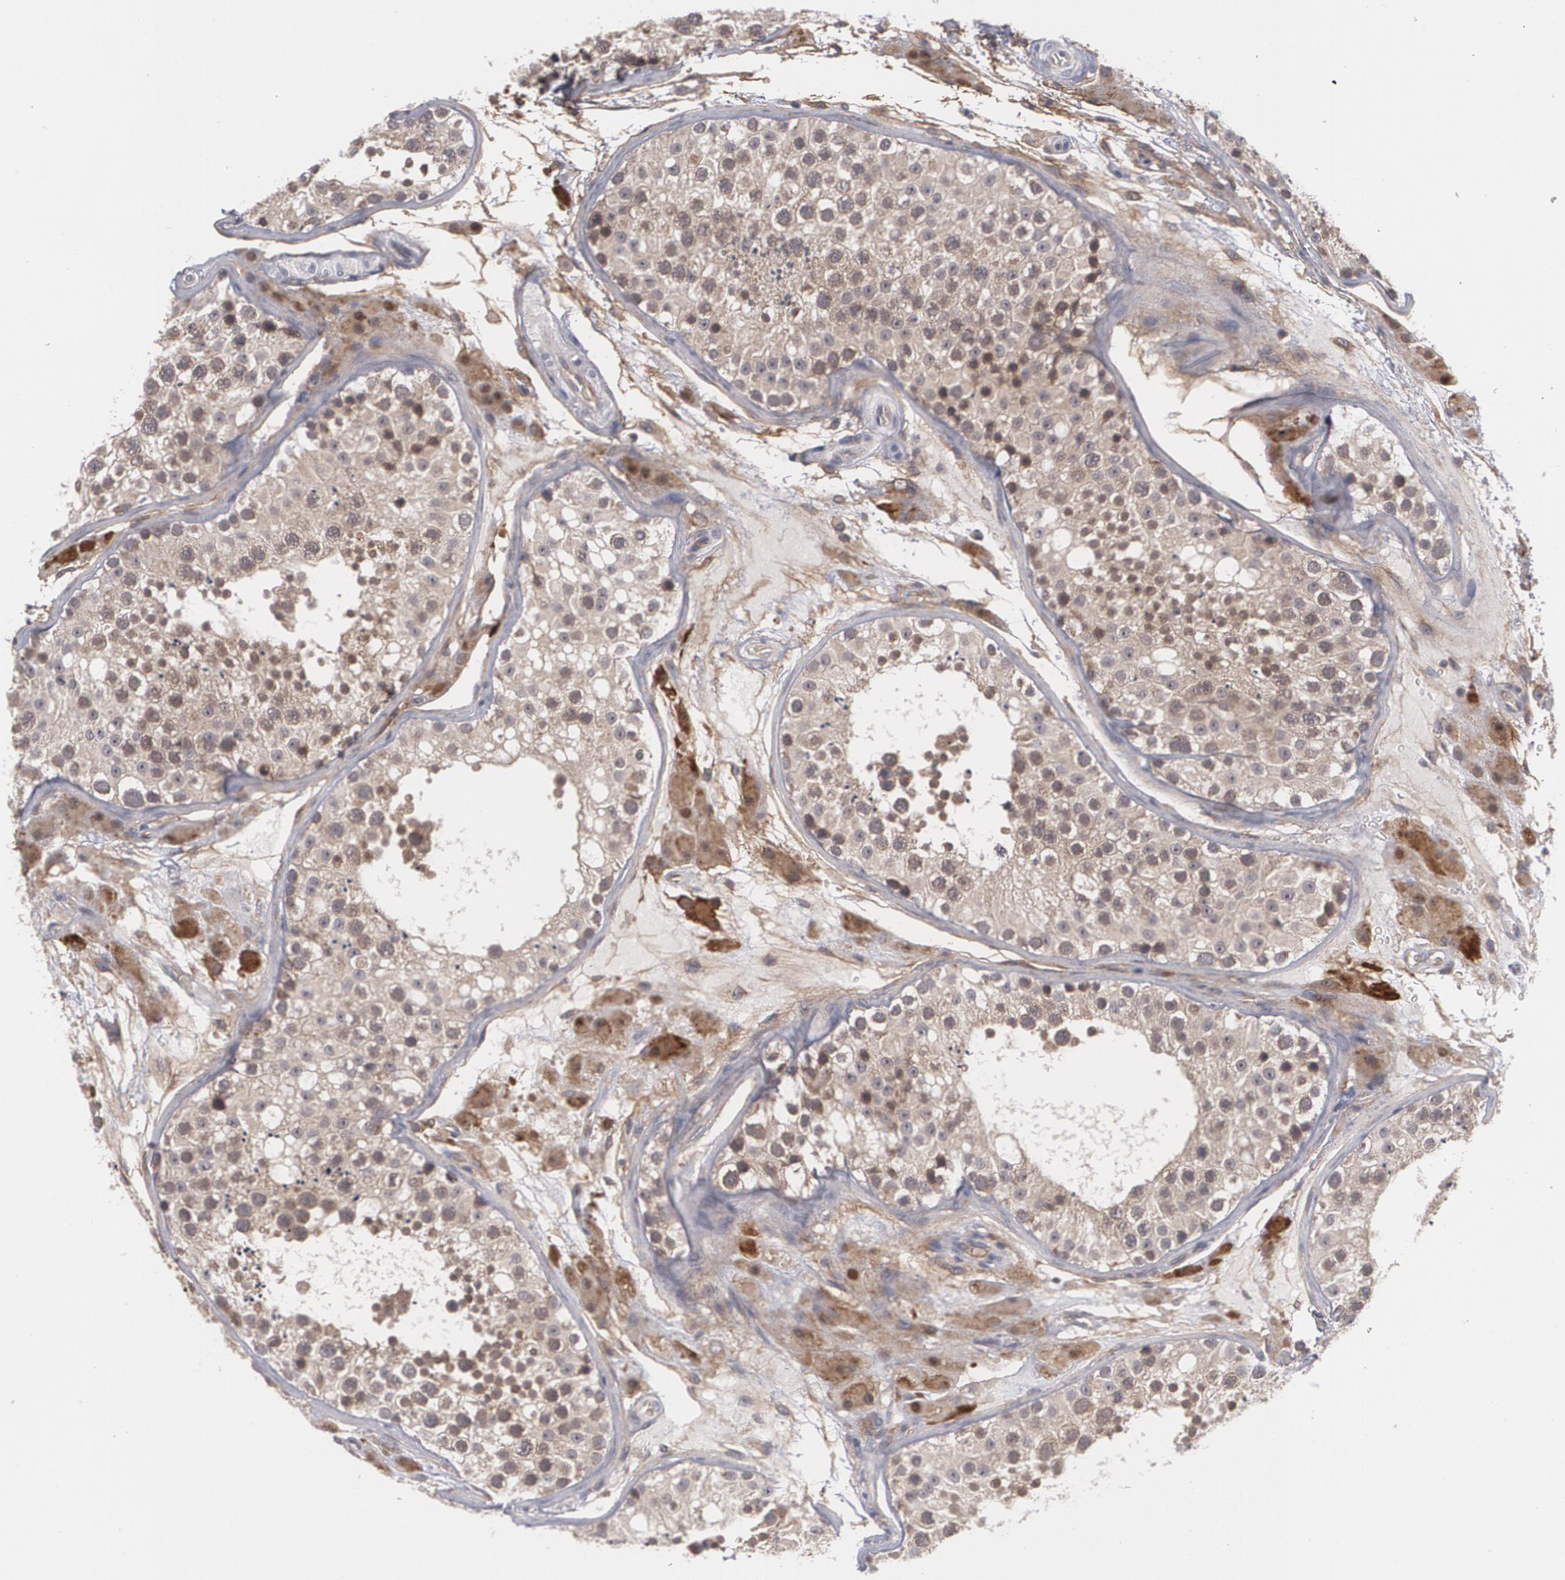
{"staining": {"intensity": "weak", "quantity": ">75%", "location": "cytoplasmic/membranous"}, "tissue": "testis", "cell_type": "Cells in seminiferous ducts", "image_type": "normal", "snomed": [{"axis": "morphology", "description": "Normal tissue, NOS"}, {"axis": "topography", "description": "Testis"}], "caption": "Protein analysis of unremarkable testis demonstrates weak cytoplasmic/membranous staining in approximately >75% of cells in seminiferous ducts.", "gene": "BMP6", "patient": {"sex": "male", "age": 26}}